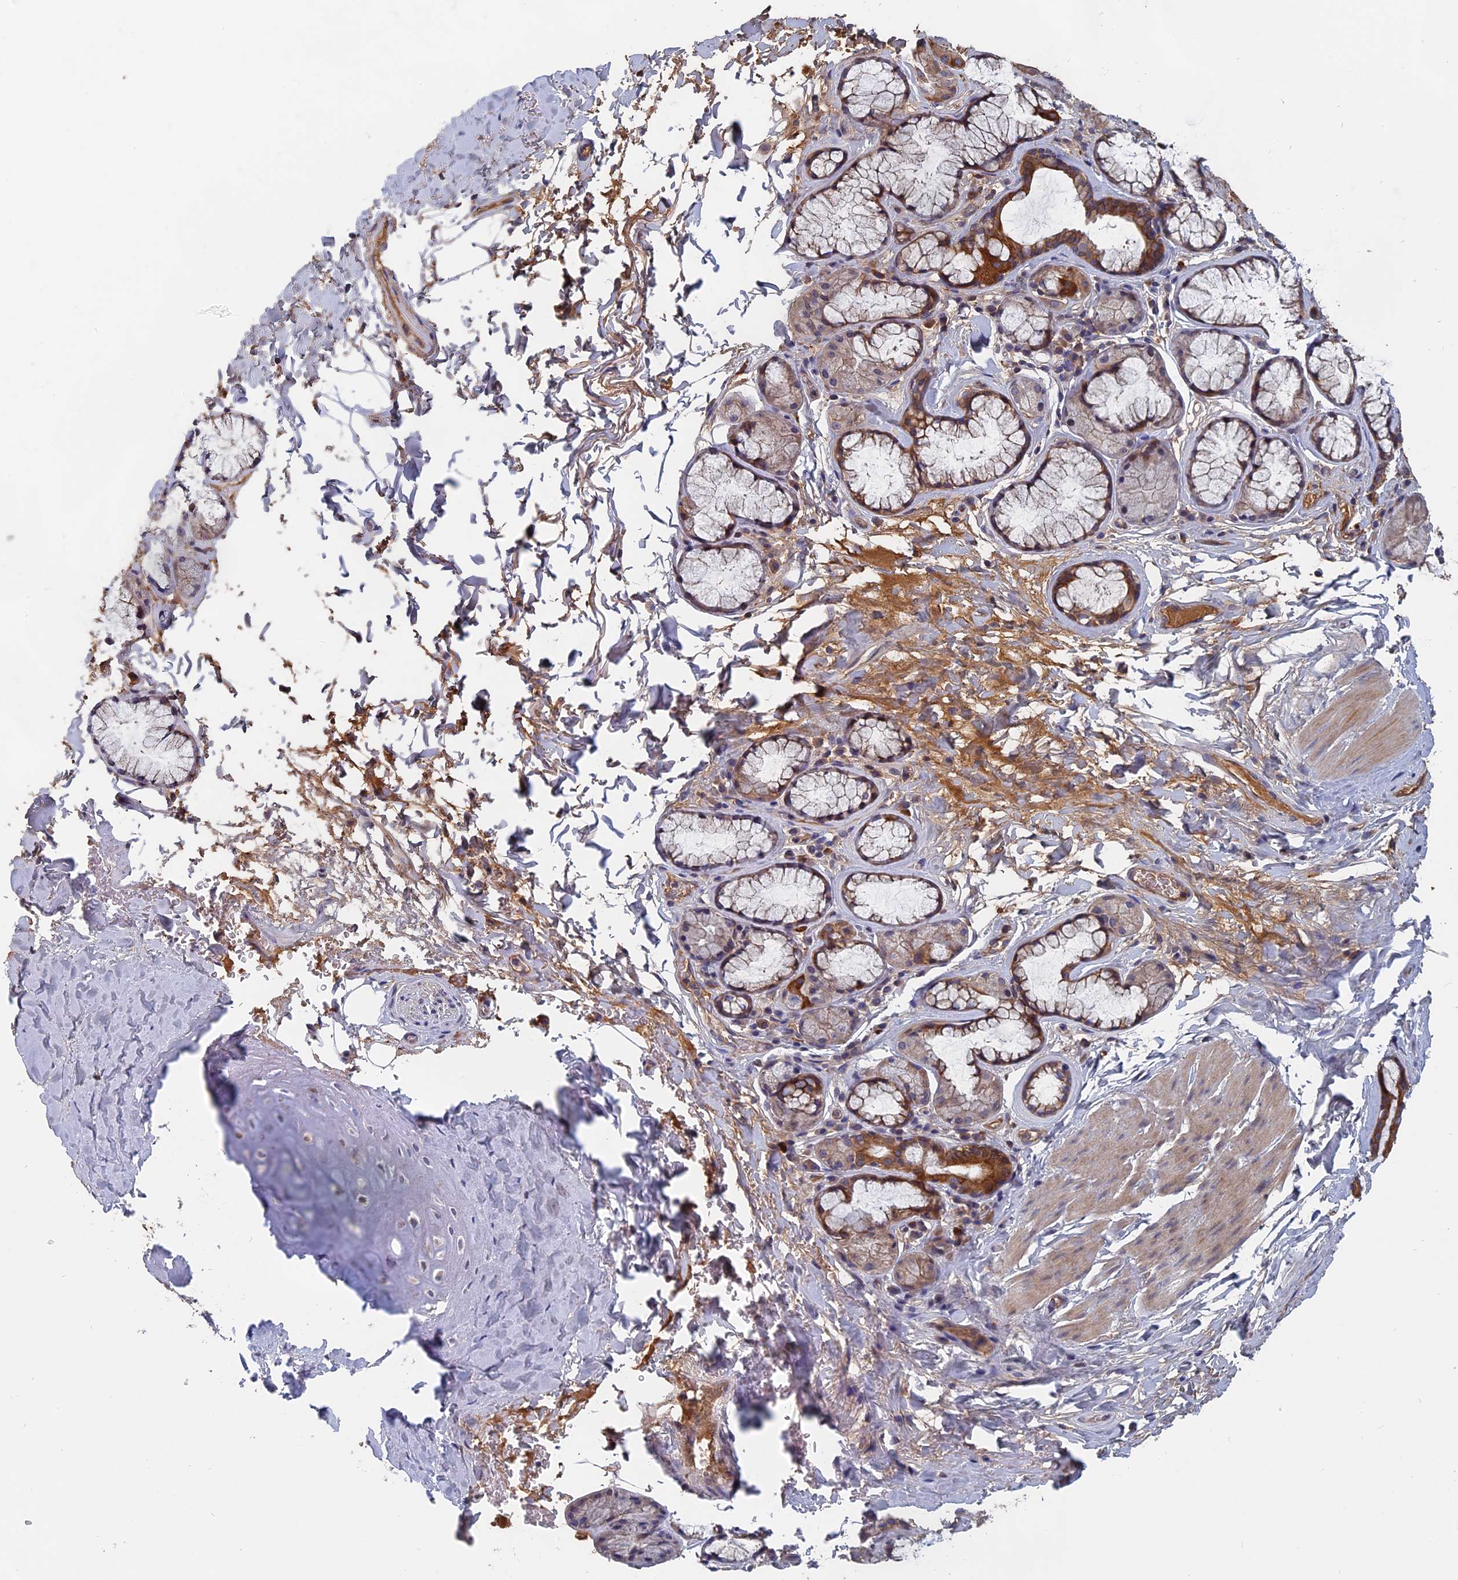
{"staining": {"intensity": "negative", "quantity": "none", "location": "none"}, "tissue": "adipose tissue", "cell_type": "Adipocytes", "image_type": "normal", "snomed": [{"axis": "morphology", "description": "Normal tissue, NOS"}, {"axis": "topography", "description": "Cartilage tissue"}], "caption": "Adipose tissue stained for a protein using IHC exhibits no expression adipocytes.", "gene": "SLC33A1", "patient": {"sex": "female", "age": 63}}